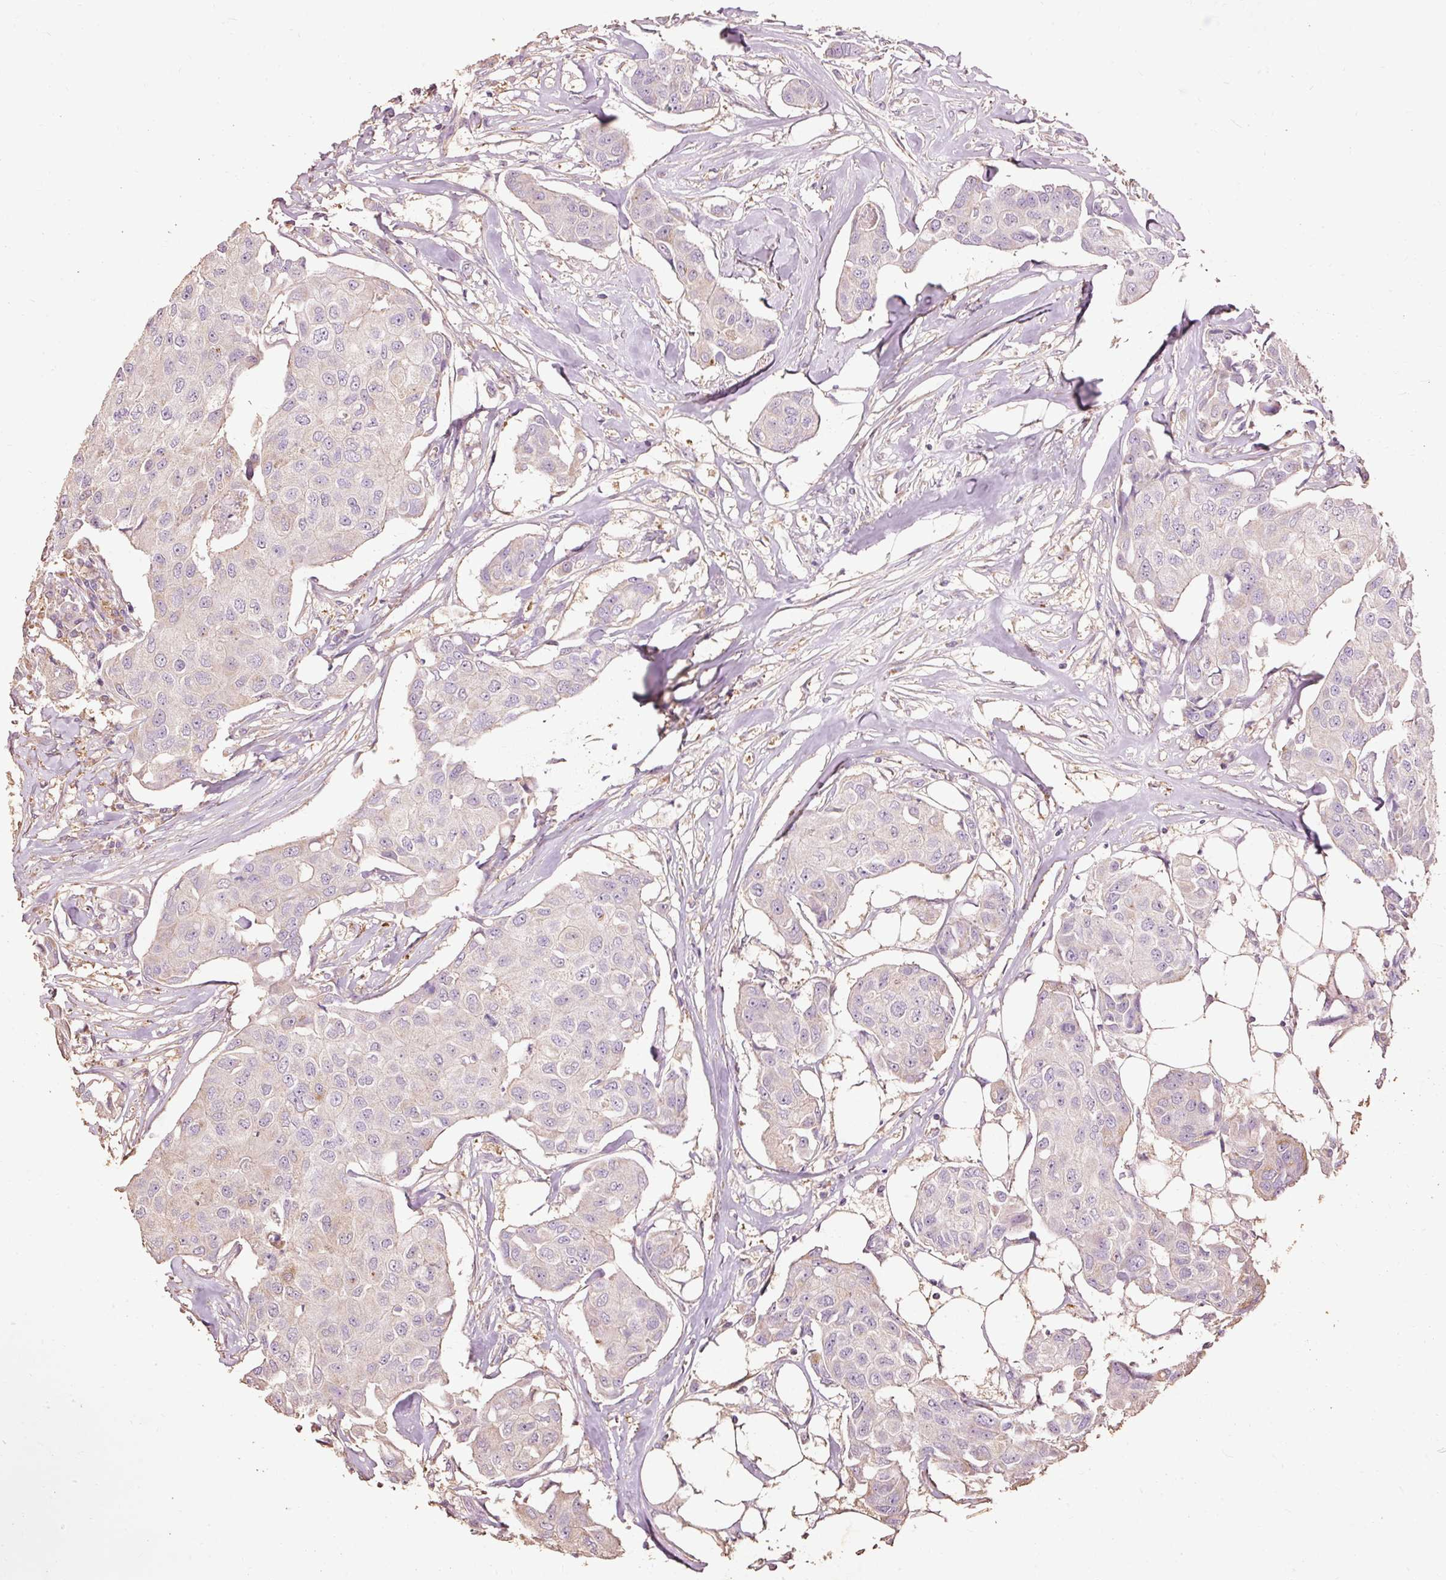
{"staining": {"intensity": "weak", "quantity": "25%-75%", "location": "cytoplasmic/membranous"}, "tissue": "breast cancer", "cell_type": "Tumor cells", "image_type": "cancer", "snomed": [{"axis": "morphology", "description": "Duct carcinoma"}, {"axis": "topography", "description": "Breast"}, {"axis": "topography", "description": "Lymph node"}], "caption": "Immunohistochemical staining of human infiltrating ductal carcinoma (breast) exhibits low levels of weak cytoplasmic/membranous protein expression in approximately 25%-75% of tumor cells.", "gene": "PRDX5", "patient": {"sex": "female", "age": 80}}